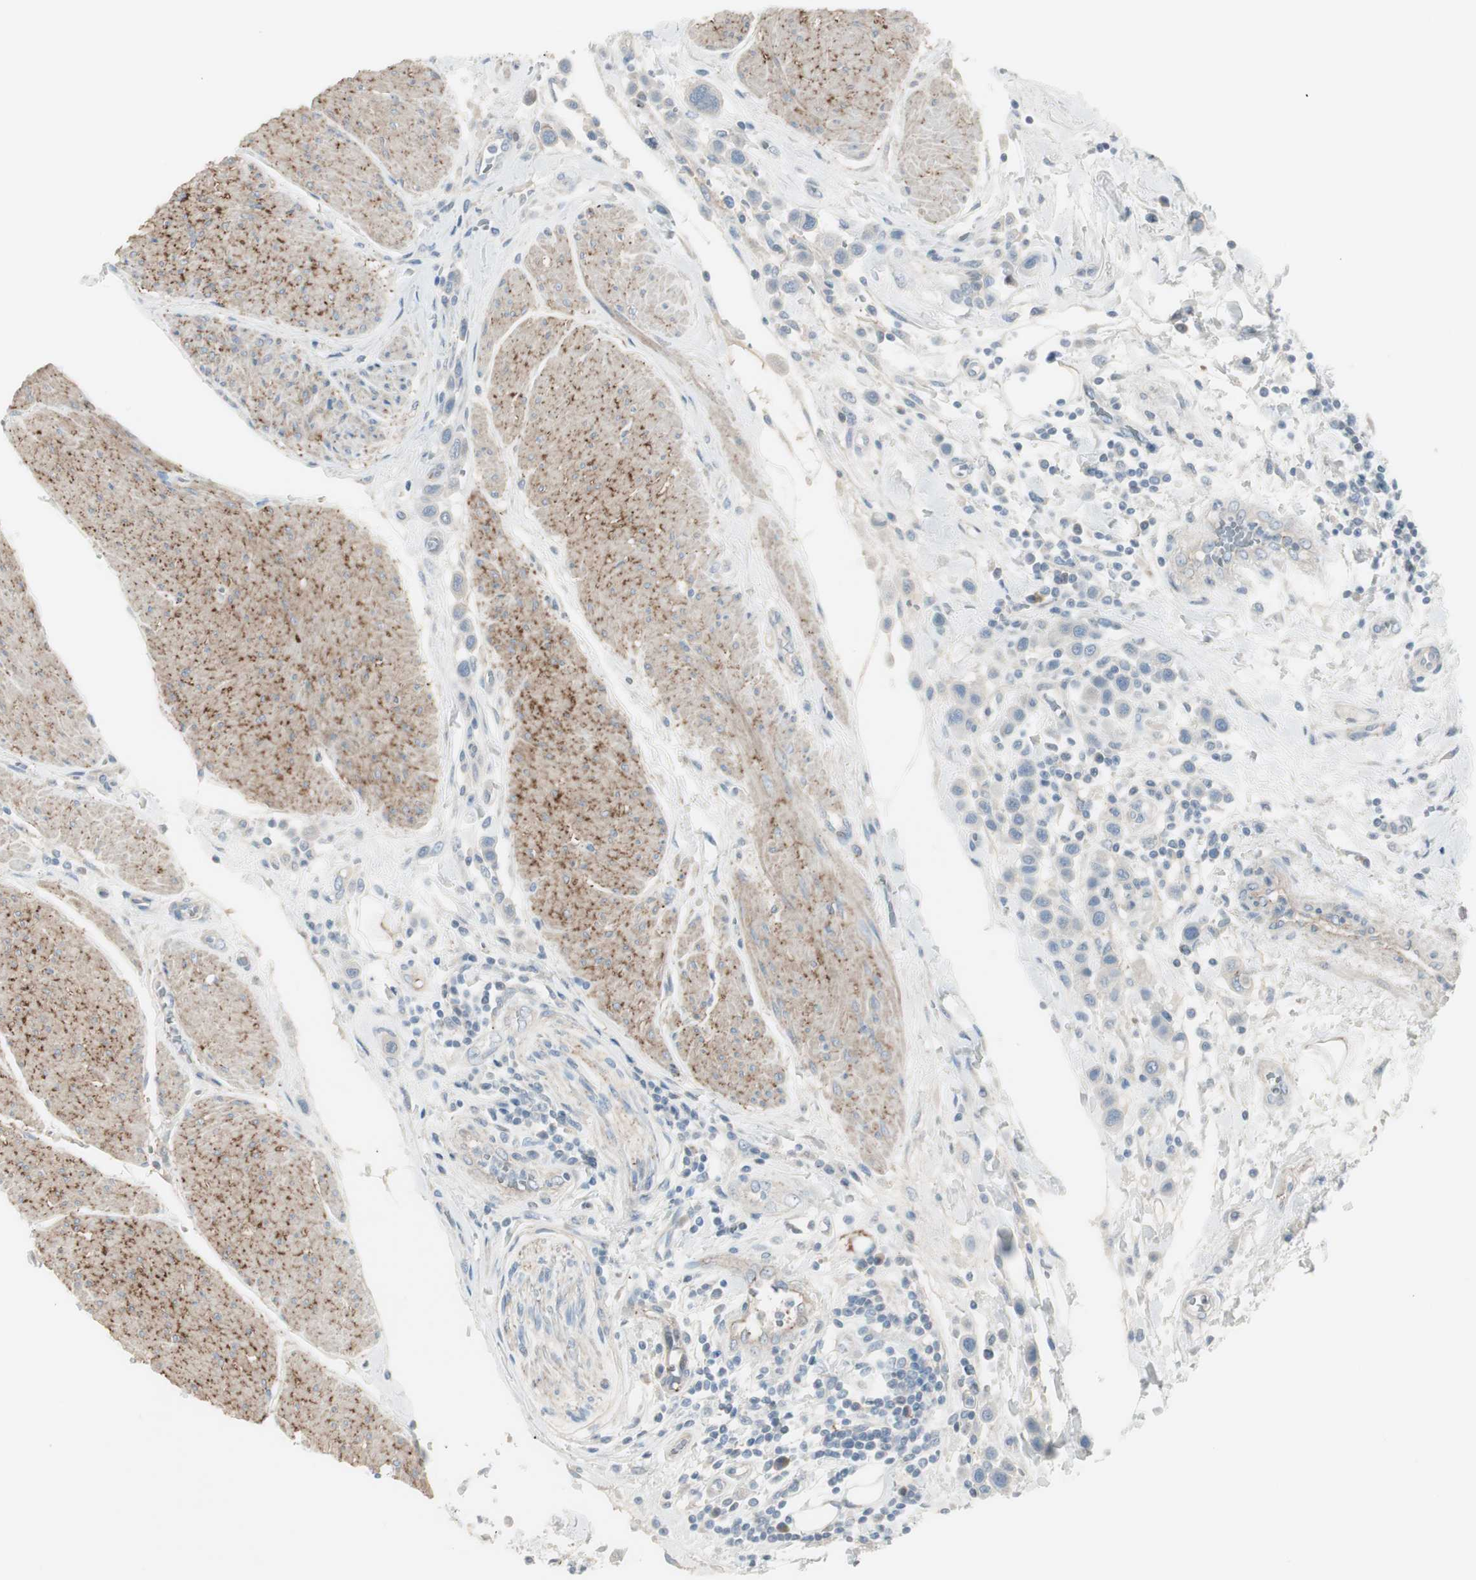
{"staining": {"intensity": "negative", "quantity": "none", "location": "none"}, "tissue": "urothelial cancer", "cell_type": "Tumor cells", "image_type": "cancer", "snomed": [{"axis": "morphology", "description": "Urothelial carcinoma, High grade"}, {"axis": "topography", "description": "Urinary bladder"}], "caption": "Human high-grade urothelial carcinoma stained for a protein using immunohistochemistry reveals no positivity in tumor cells.", "gene": "CACNA2D1", "patient": {"sex": "male", "age": 50}}